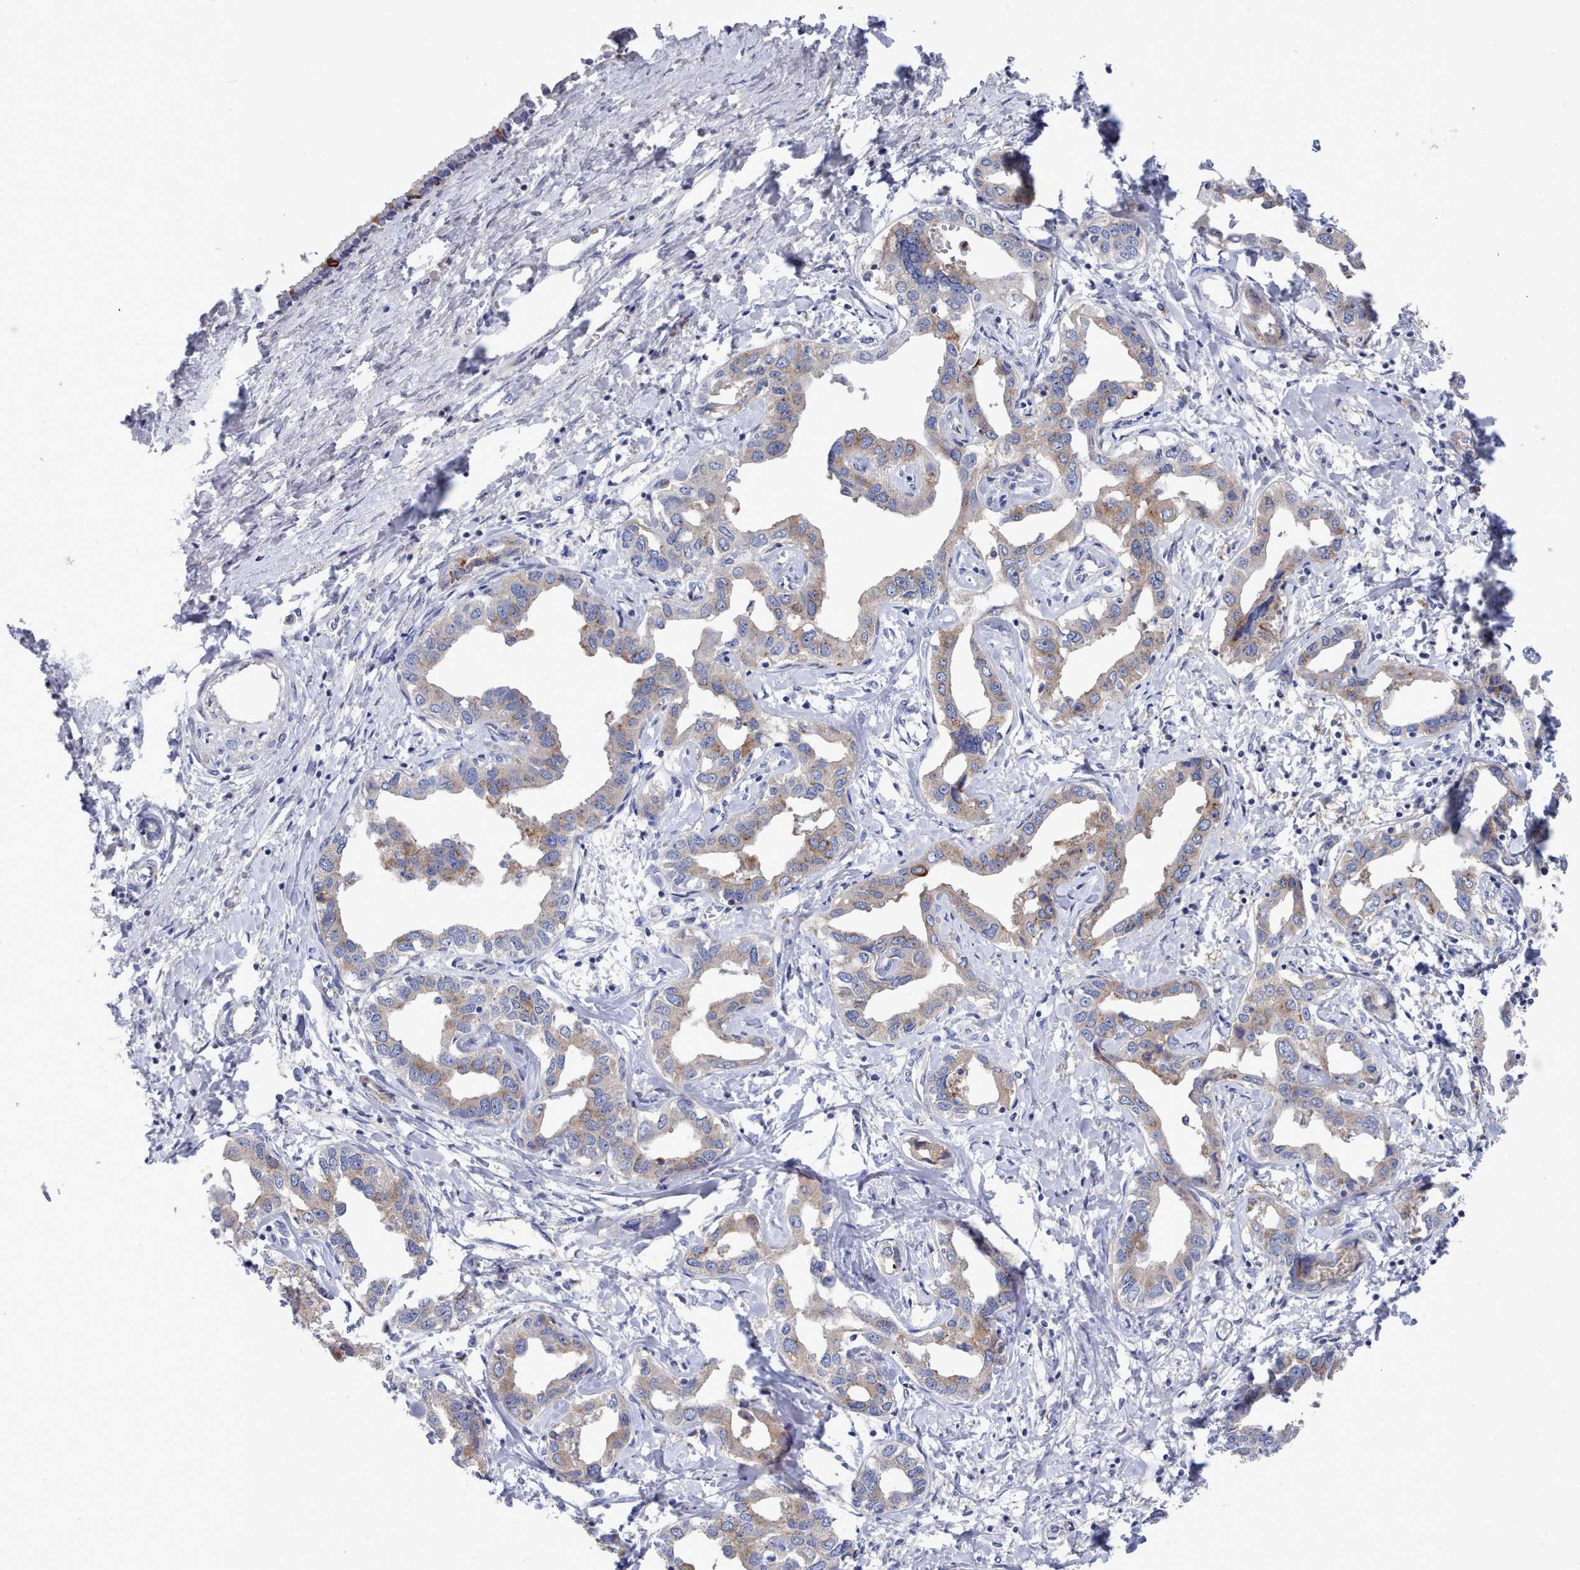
{"staining": {"intensity": "weak", "quantity": "25%-75%", "location": "cytoplasmic/membranous"}, "tissue": "liver cancer", "cell_type": "Tumor cells", "image_type": "cancer", "snomed": [{"axis": "morphology", "description": "Cholangiocarcinoma"}, {"axis": "topography", "description": "Liver"}], "caption": "This is a histology image of IHC staining of cholangiocarcinoma (liver), which shows weak positivity in the cytoplasmic/membranous of tumor cells.", "gene": "PDE4C", "patient": {"sex": "male", "age": 59}}